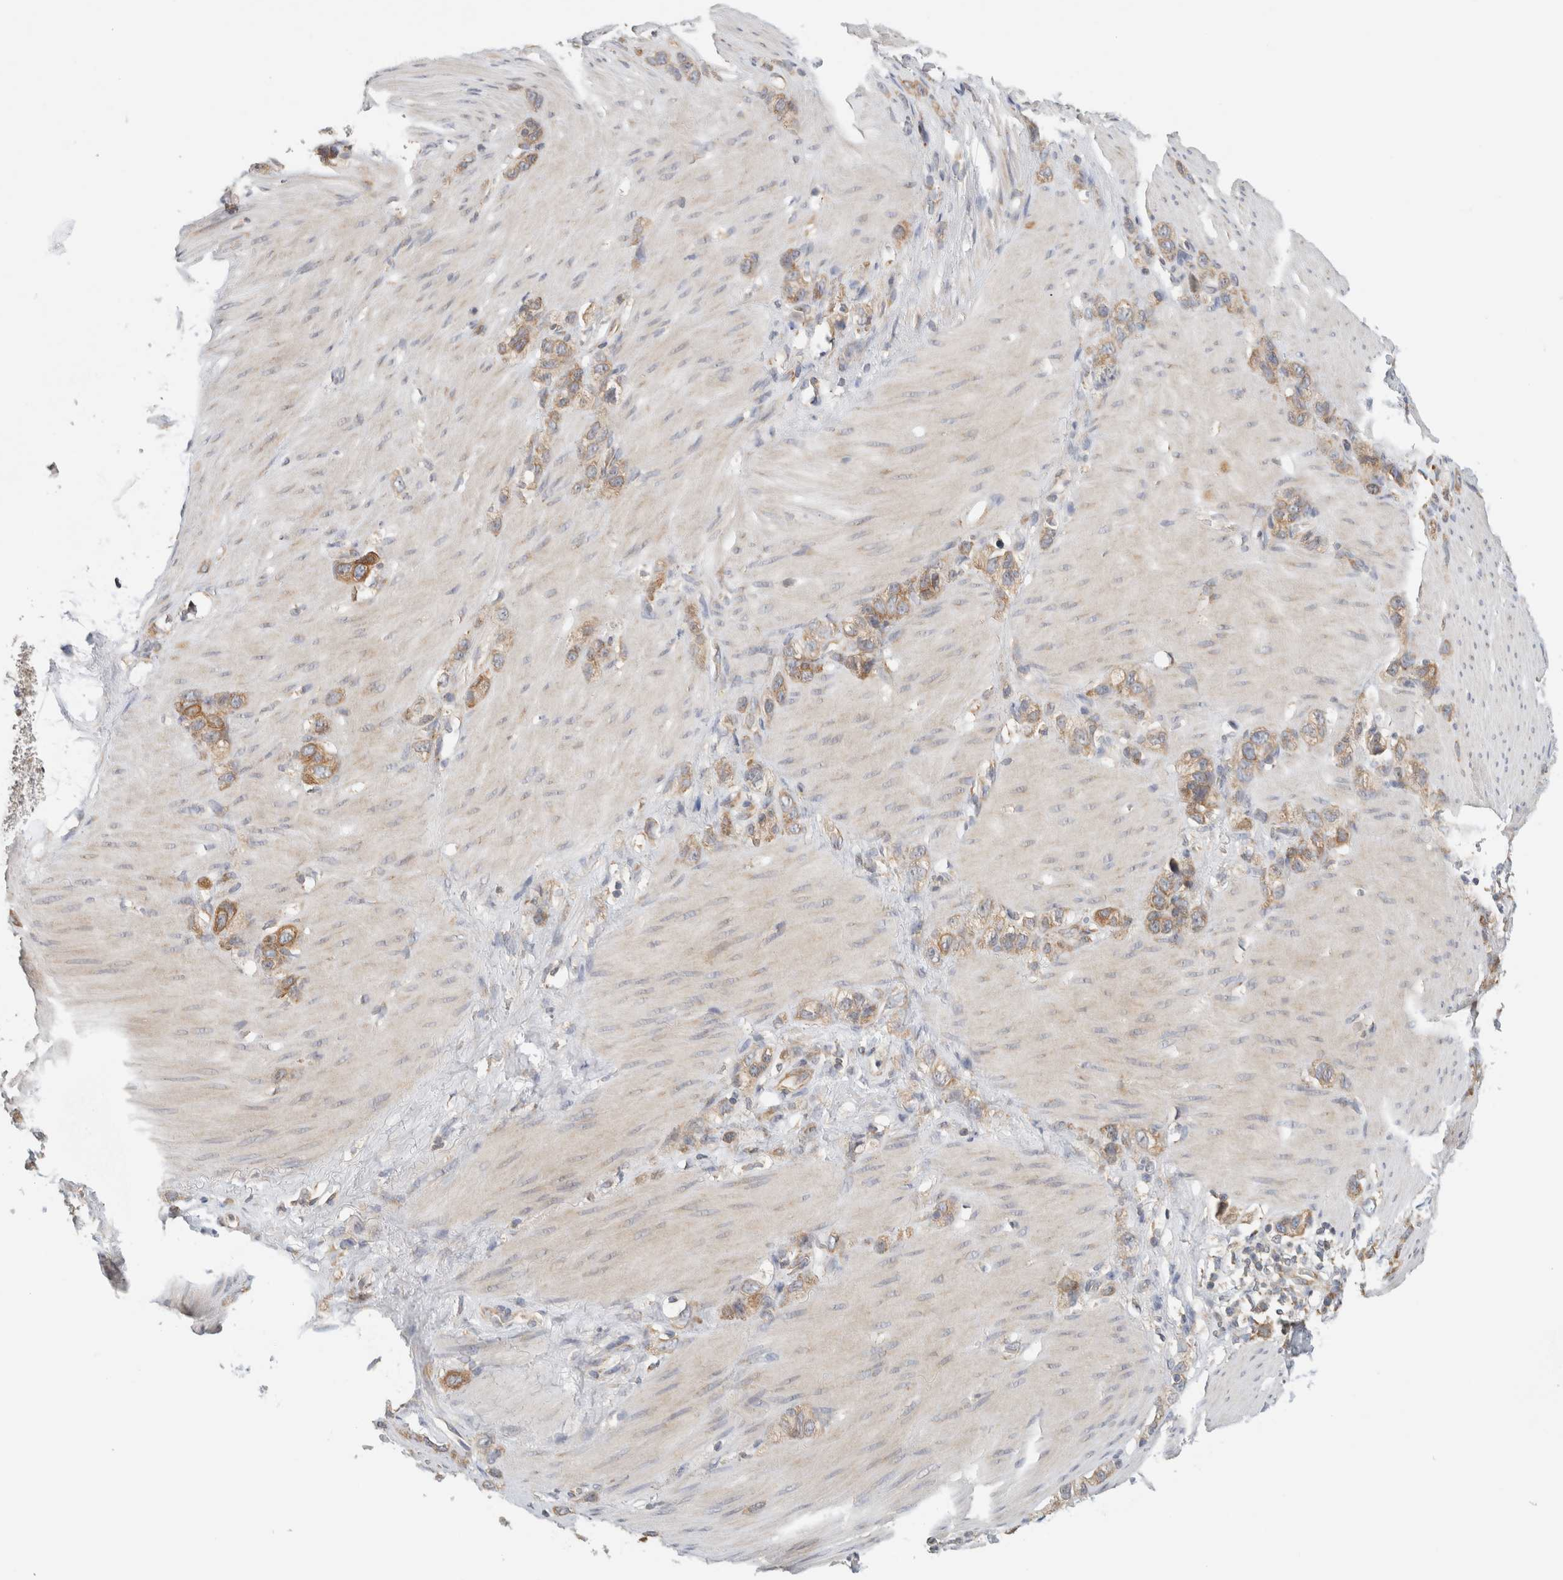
{"staining": {"intensity": "moderate", "quantity": ">75%", "location": "cytoplasmic/membranous"}, "tissue": "stomach cancer", "cell_type": "Tumor cells", "image_type": "cancer", "snomed": [{"axis": "morphology", "description": "Normal tissue, NOS"}, {"axis": "morphology", "description": "Adenocarcinoma, NOS"}, {"axis": "morphology", "description": "Adenocarcinoma, High grade"}, {"axis": "topography", "description": "Stomach, upper"}, {"axis": "topography", "description": "Stomach"}], "caption": "Approximately >75% of tumor cells in human stomach adenocarcinoma (high-grade) reveal moderate cytoplasmic/membranous protein staining as visualized by brown immunohistochemical staining.", "gene": "PUM1", "patient": {"sex": "female", "age": 65}}